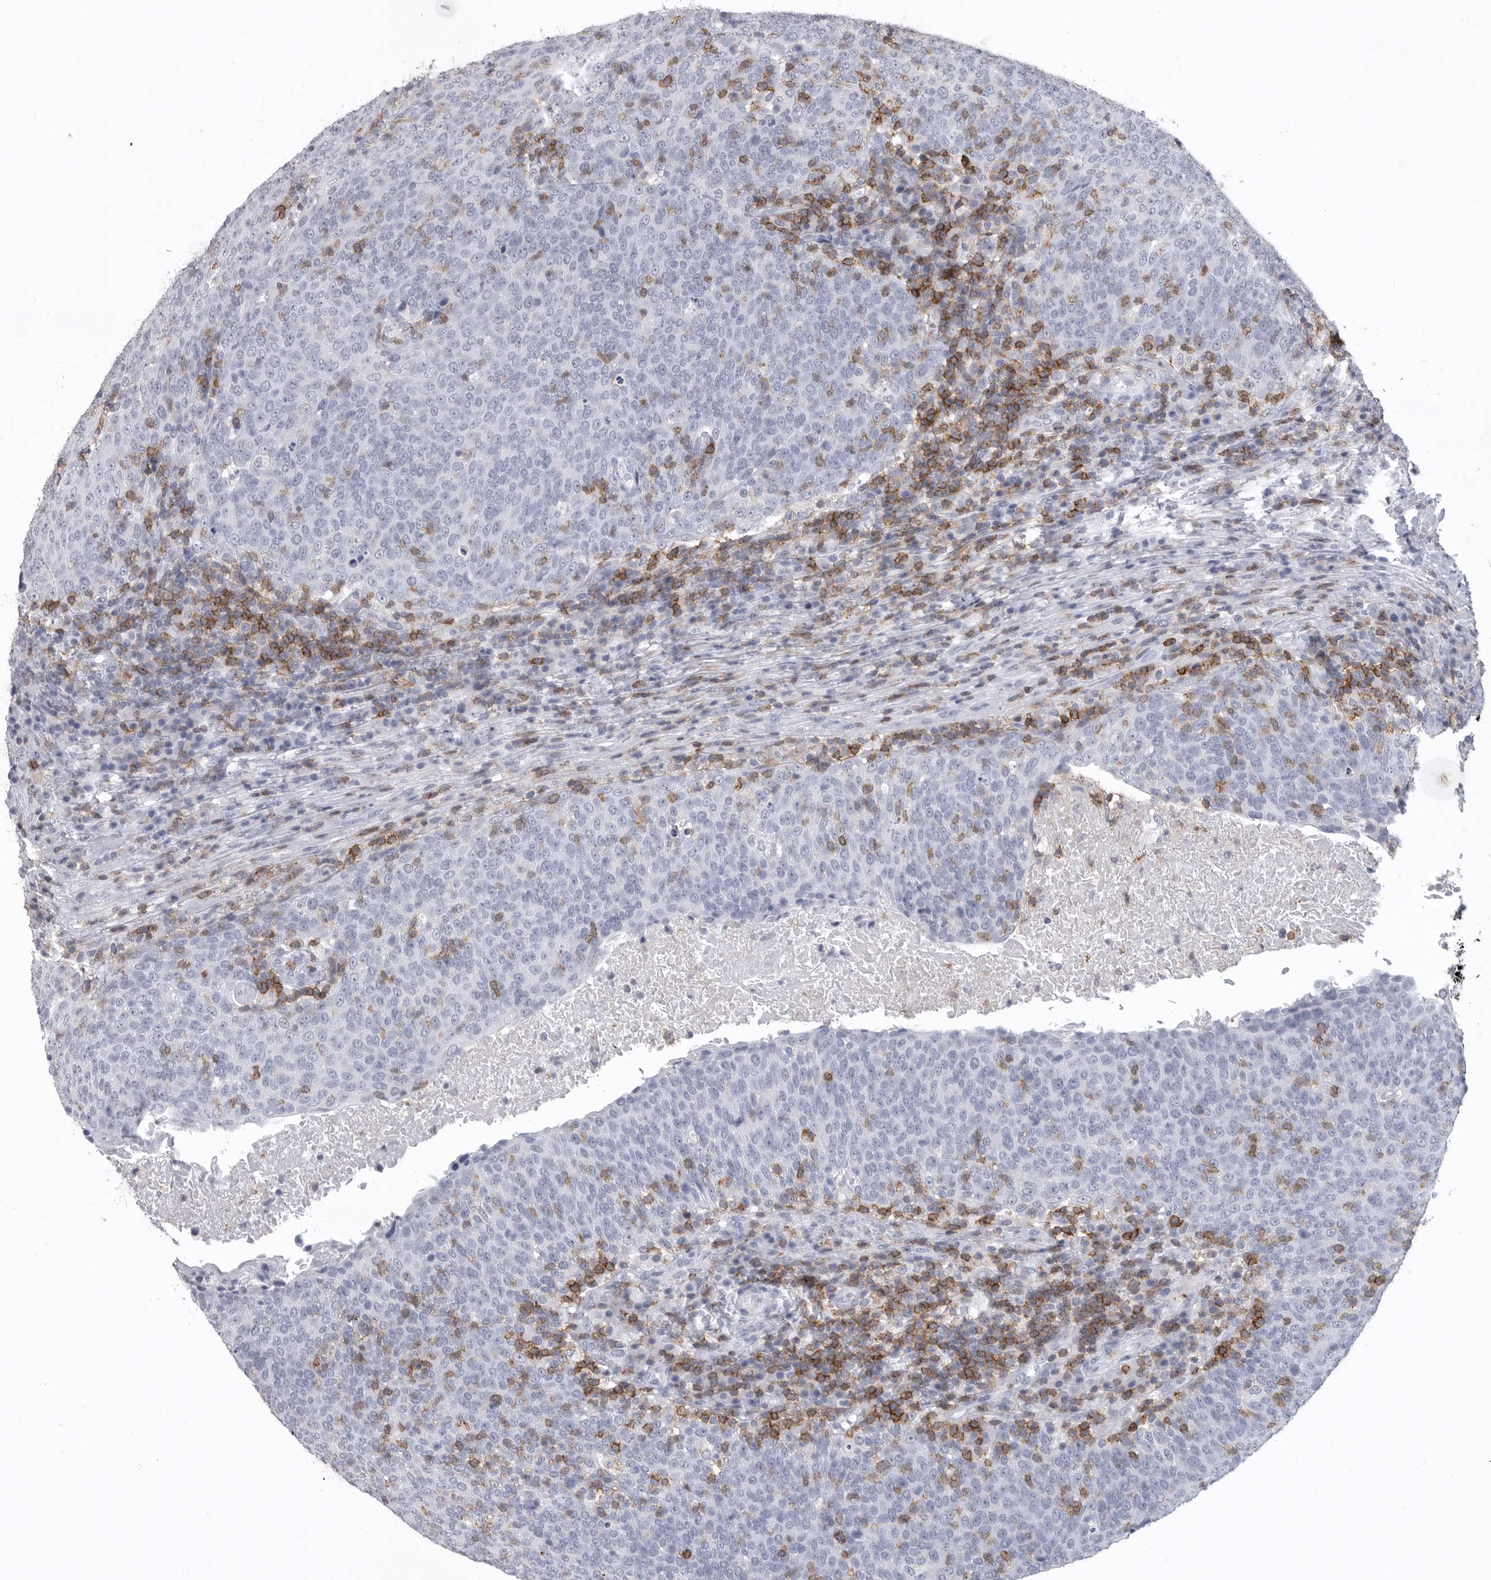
{"staining": {"intensity": "negative", "quantity": "none", "location": "none"}, "tissue": "head and neck cancer", "cell_type": "Tumor cells", "image_type": "cancer", "snomed": [{"axis": "morphology", "description": "Squamous cell carcinoma, NOS"}, {"axis": "morphology", "description": "Squamous cell carcinoma, metastatic, NOS"}, {"axis": "topography", "description": "Lymph node"}, {"axis": "topography", "description": "Head-Neck"}], "caption": "Human head and neck cancer (squamous cell carcinoma) stained for a protein using IHC shows no staining in tumor cells.", "gene": "ITGAL", "patient": {"sex": "male", "age": 62}}